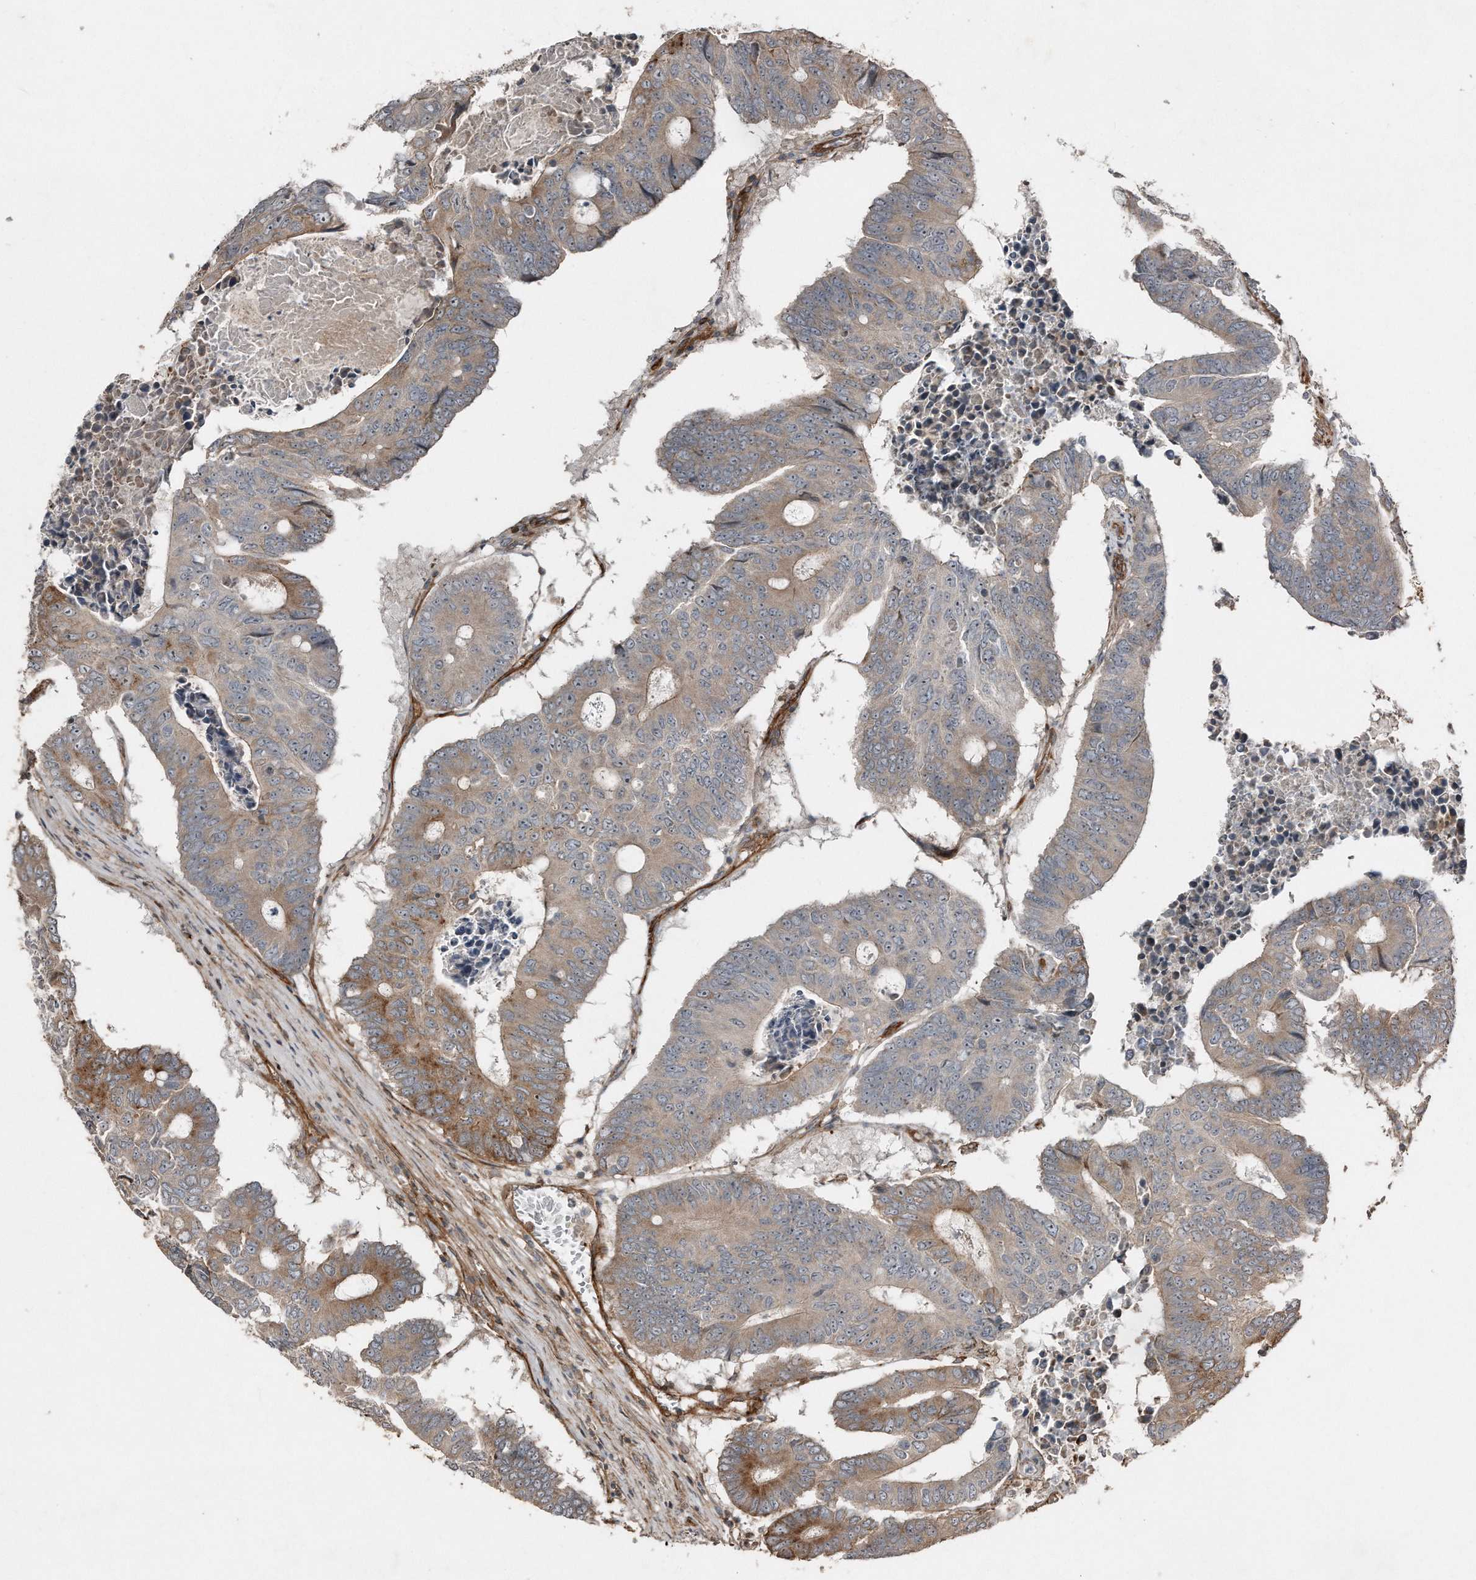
{"staining": {"intensity": "moderate", "quantity": "<25%", "location": "cytoplasmic/membranous"}, "tissue": "colorectal cancer", "cell_type": "Tumor cells", "image_type": "cancer", "snomed": [{"axis": "morphology", "description": "Adenocarcinoma, NOS"}, {"axis": "topography", "description": "Colon"}], "caption": "A low amount of moderate cytoplasmic/membranous expression is identified in approximately <25% of tumor cells in adenocarcinoma (colorectal) tissue. Using DAB (brown) and hematoxylin (blue) stains, captured at high magnification using brightfield microscopy.", "gene": "SNAP47", "patient": {"sex": "male", "age": 87}}